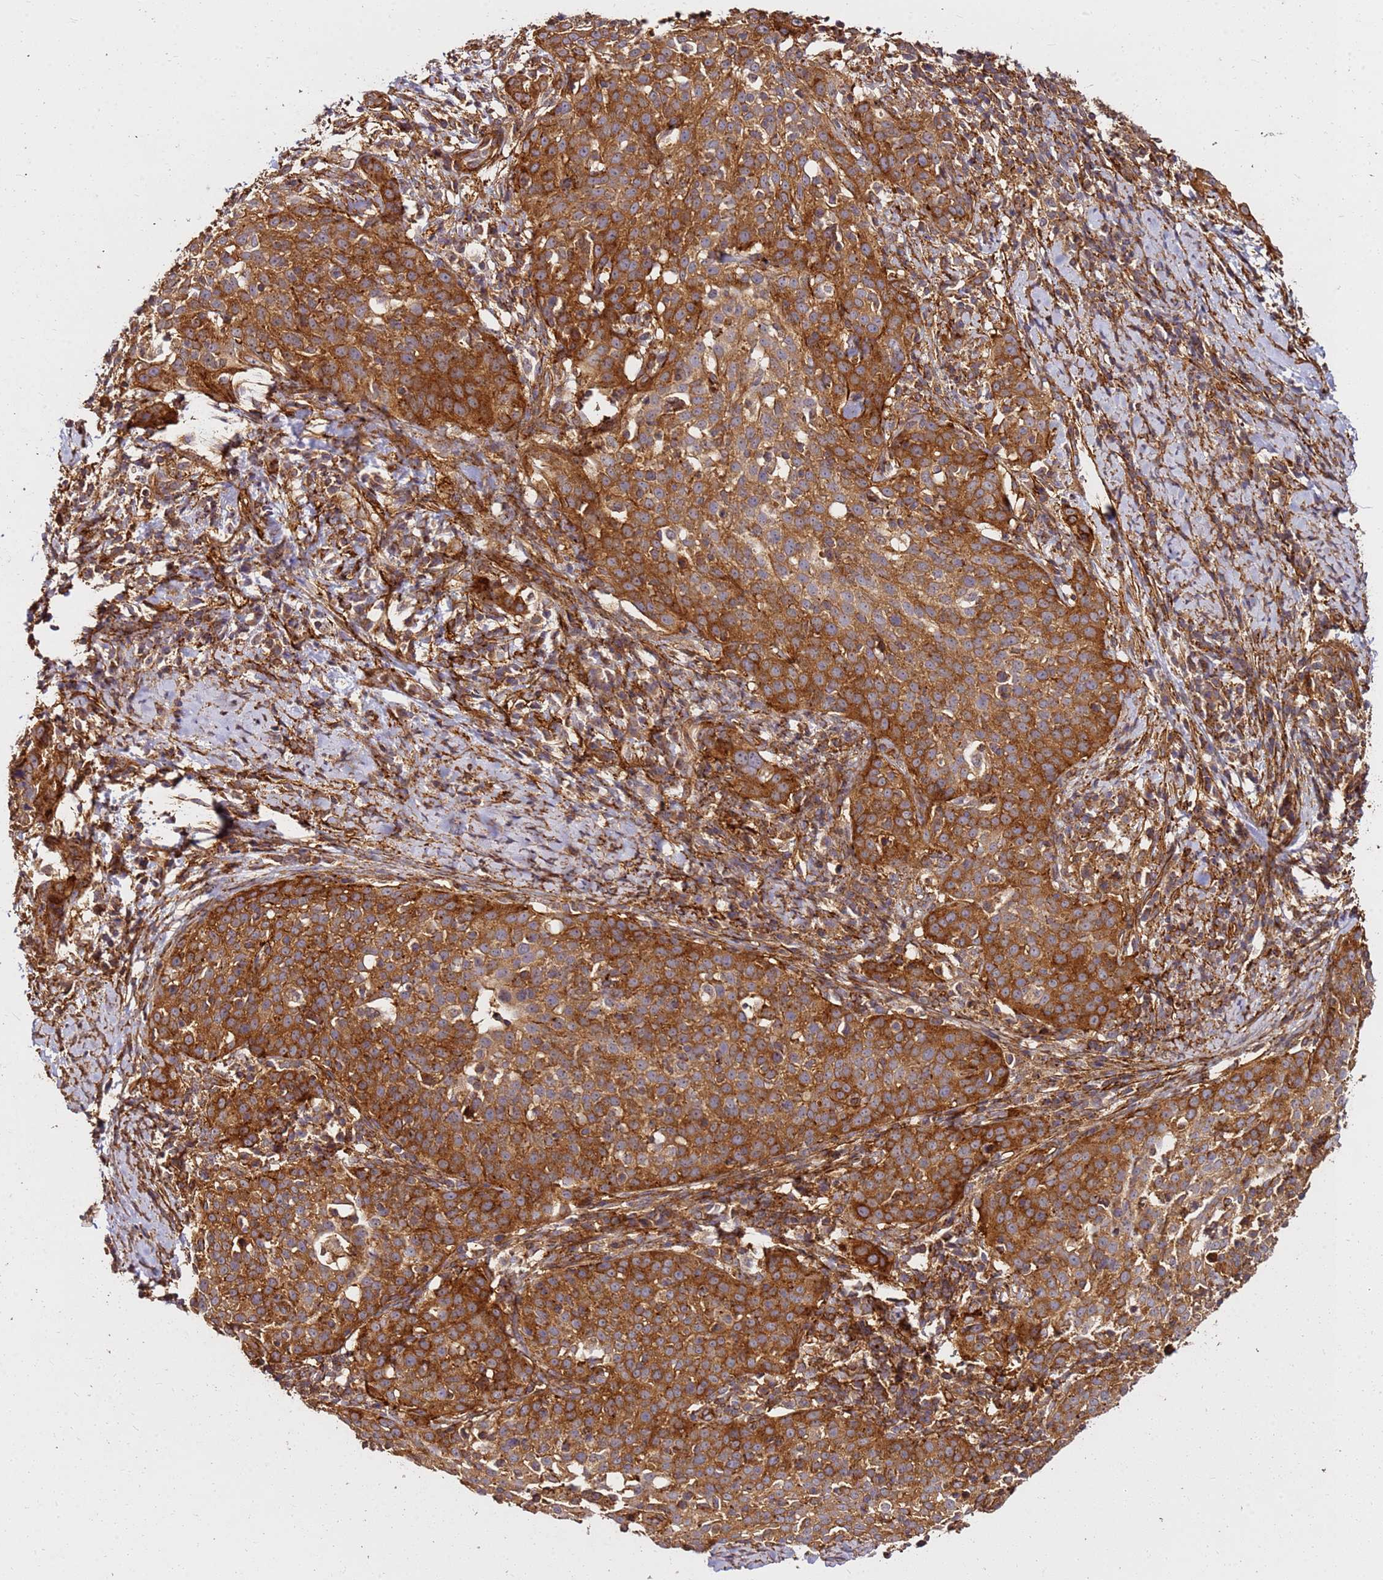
{"staining": {"intensity": "strong", "quantity": ">75%", "location": "cytoplasmic/membranous"}, "tissue": "cervical cancer", "cell_type": "Tumor cells", "image_type": "cancer", "snomed": [{"axis": "morphology", "description": "Squamous cell carcinoma, NOS"}, {"axis": "topography", "description": "Cervix"}], "caption": "Immunohistochemical staining of cervical cancer displays high levels of strong cytoplasmic/membranous protein positivity in about >75% of tumor cells.", "gene": "DVL3", "patient": {"sex": "female", "age": 57}}